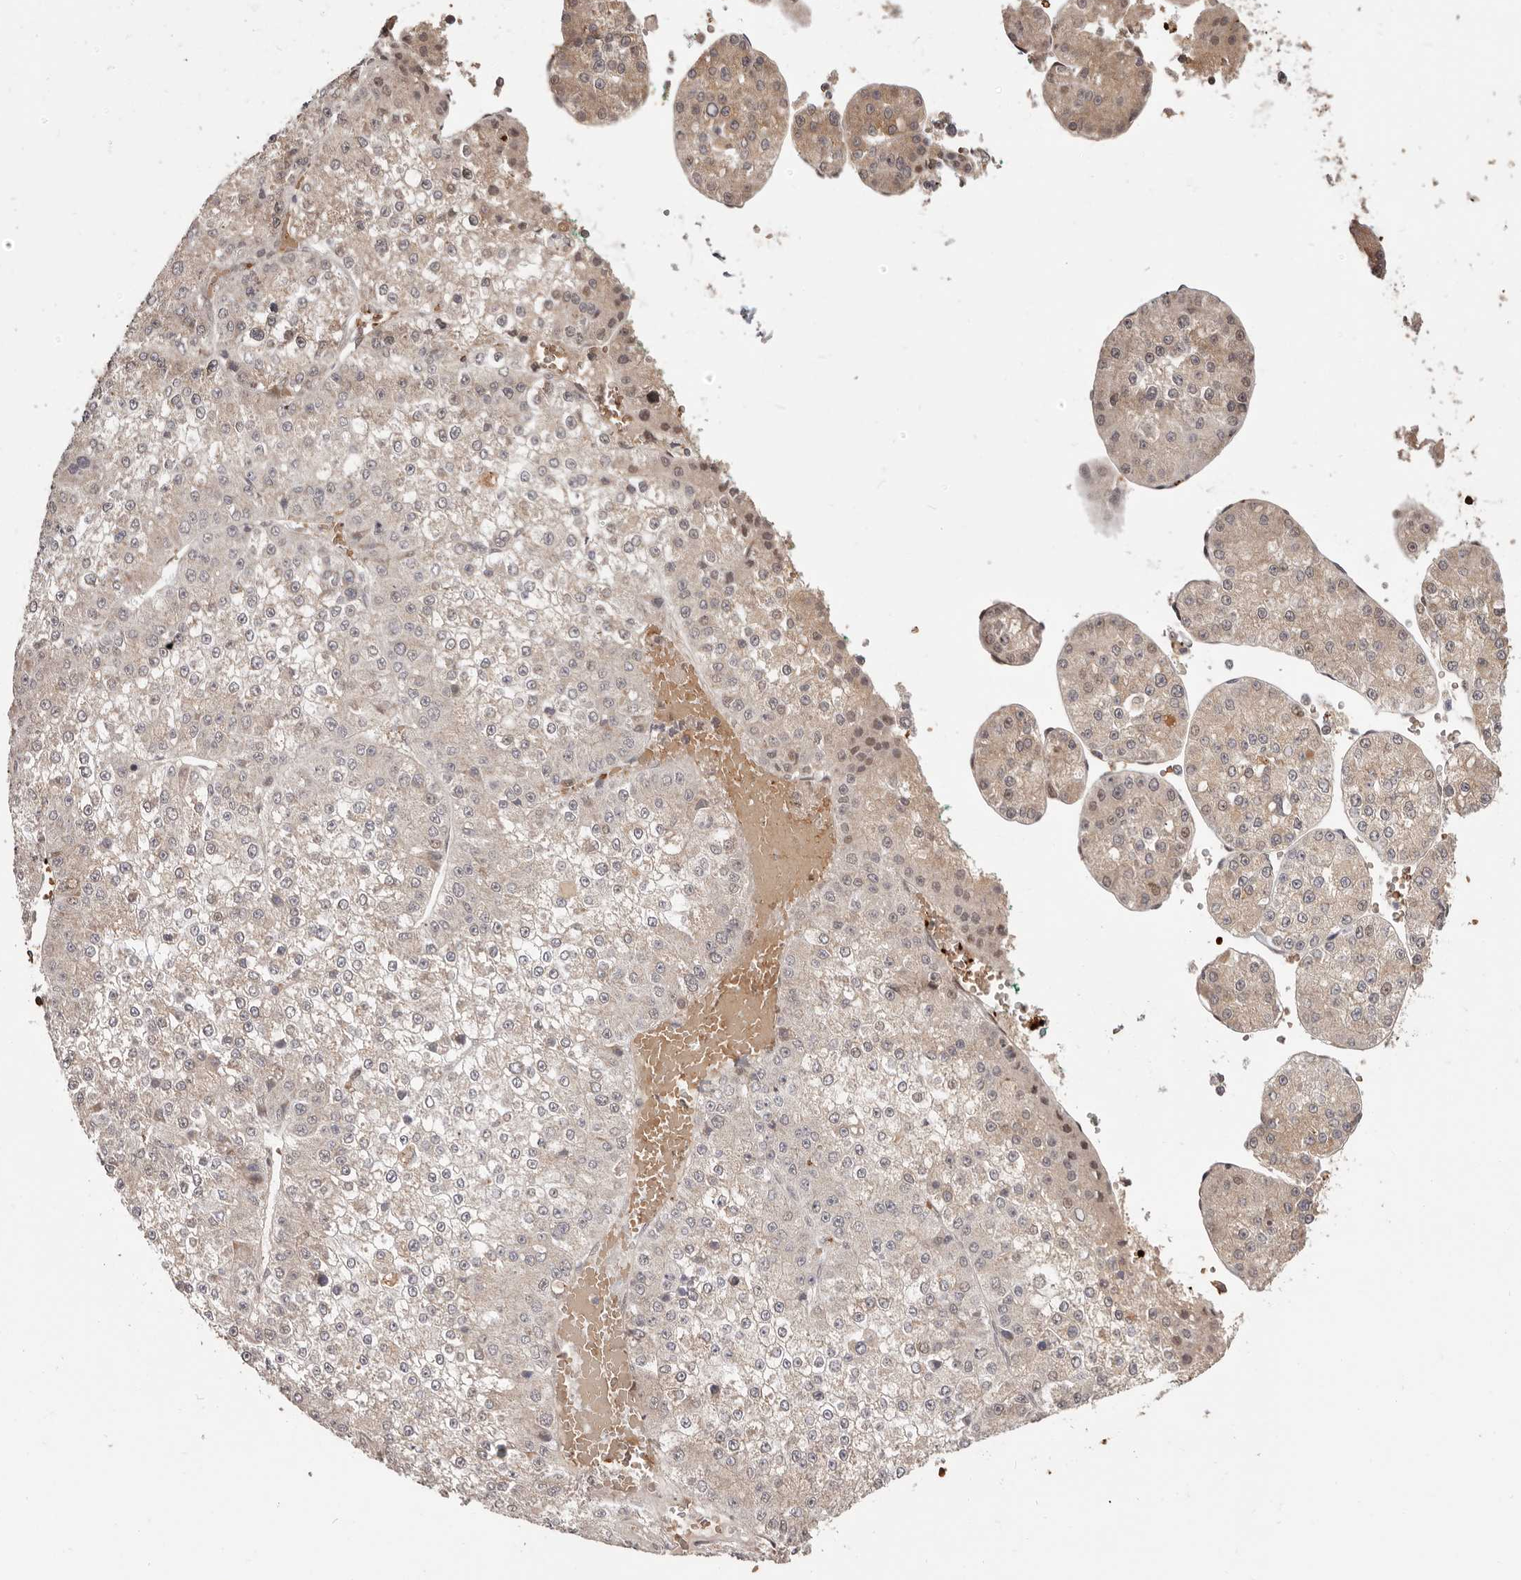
{"staining": {"intensity": "weak", "quantity": "<25%", "location": "cytoplasmic/membranous,nuclear"}, "tissue": "liver cancer", "cell_type": "Tumor cells", "image_type": "cancer", "snomed": [{"axis": "morphology", "description": "Carcinoma, Hepatocellular, NOS"}, {"axis": "topography", "description": "Liver"}], "caption": "Immunohistochemical staining of human hepatocellular carcinoma (liver) demonstrates no significant expression in tumor cells.", "gene": "NCOA3", "patient": {"sex": "female", "age": 73}}